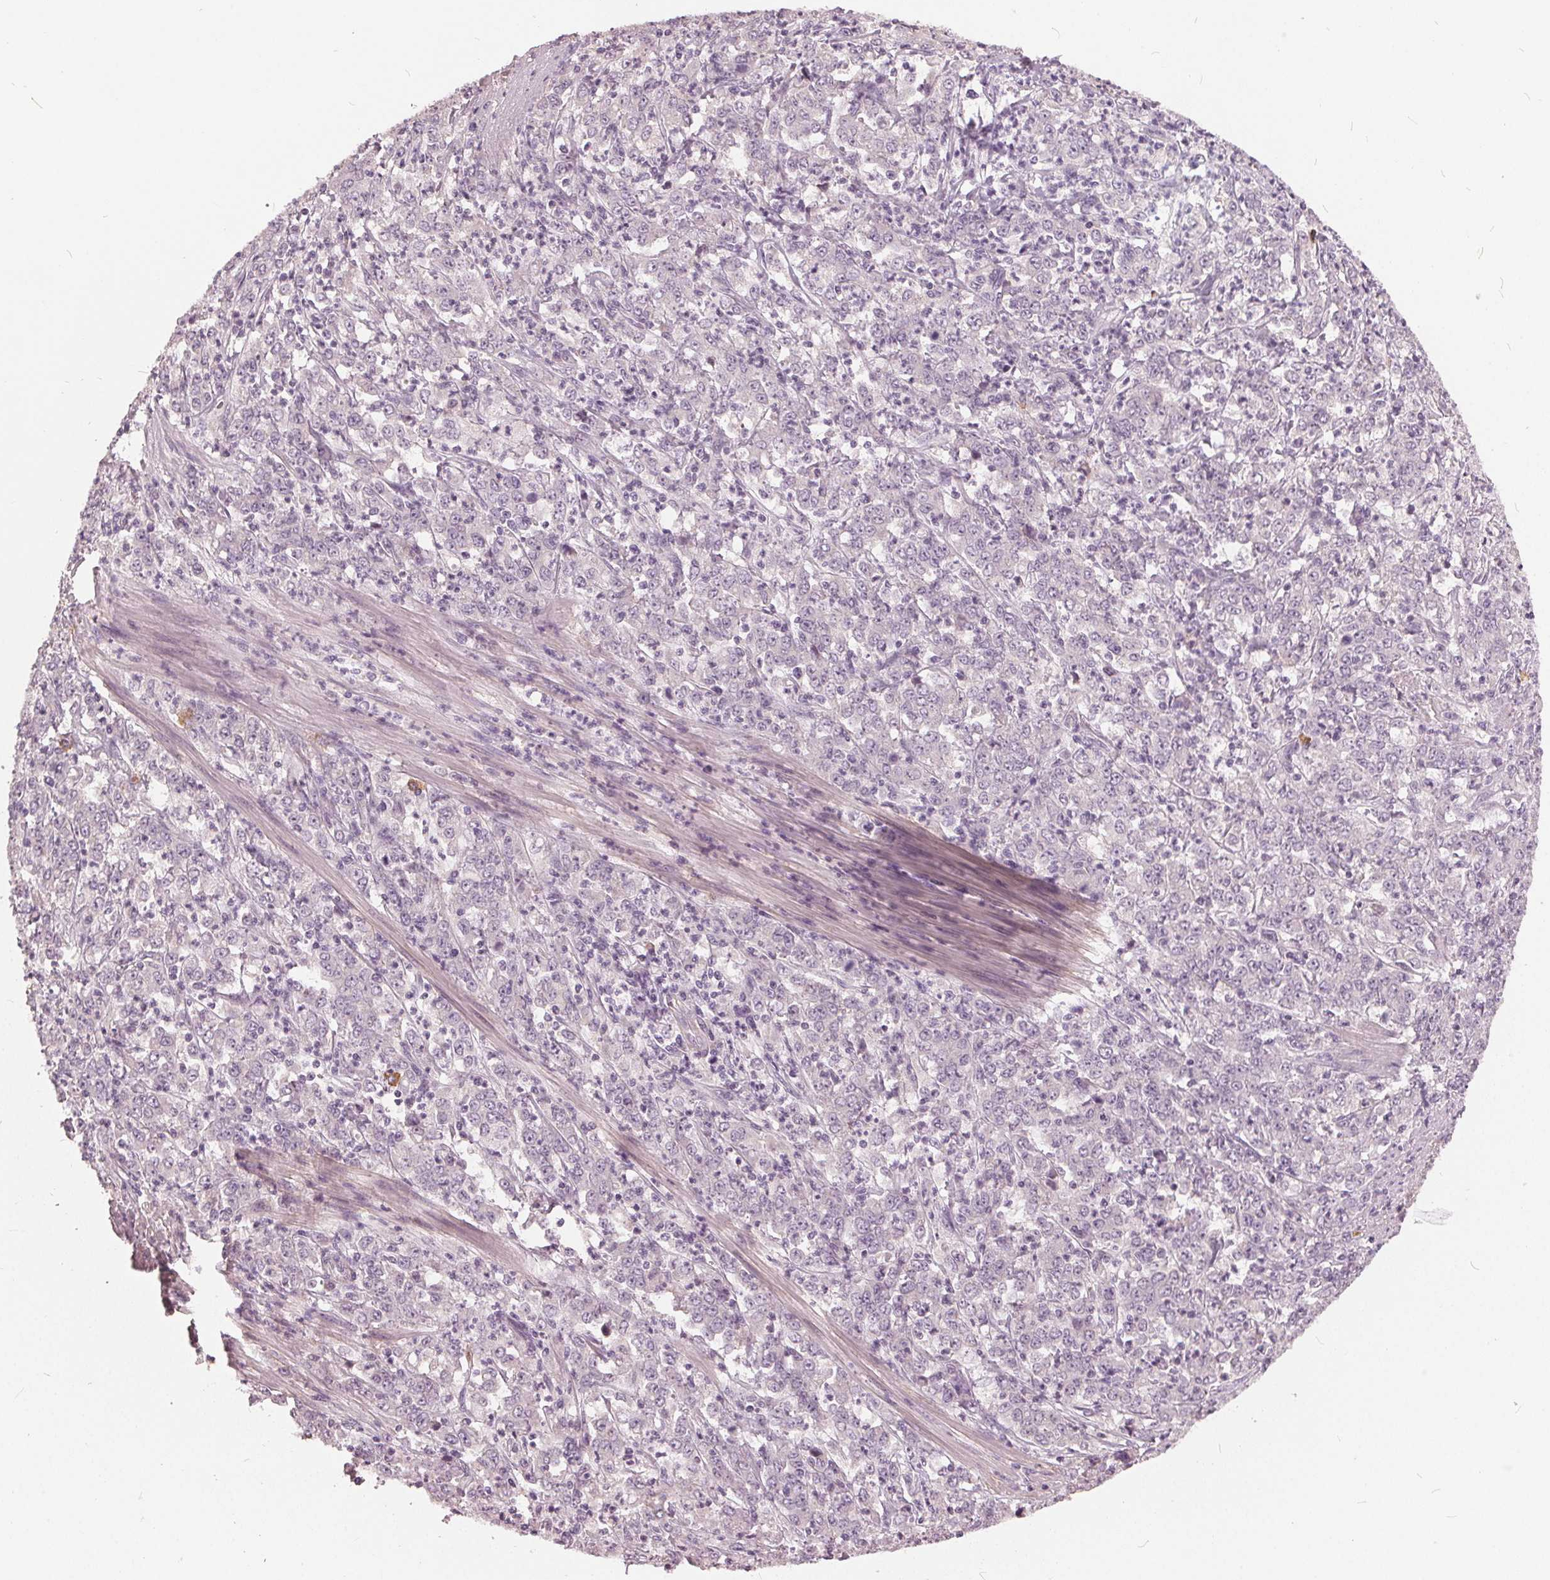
{"staining": {"intensity": "negative", "quantity": "none", "location": "none"}, "tissue": "stomach cancer", "cell_type": "Tumor cells", "image_type": "cancer", "snomed": [{"axis": "morphology", "description": "Adenocarcinoma, NOS"}, {"axis": "topography", "description": "Stomach, lower"}], "caption": "There is no significant staining in tumor cells of adenocarcinoma (stomach).", "gene": "KLK13", "patient": {"sex": "female", "age": 71}}